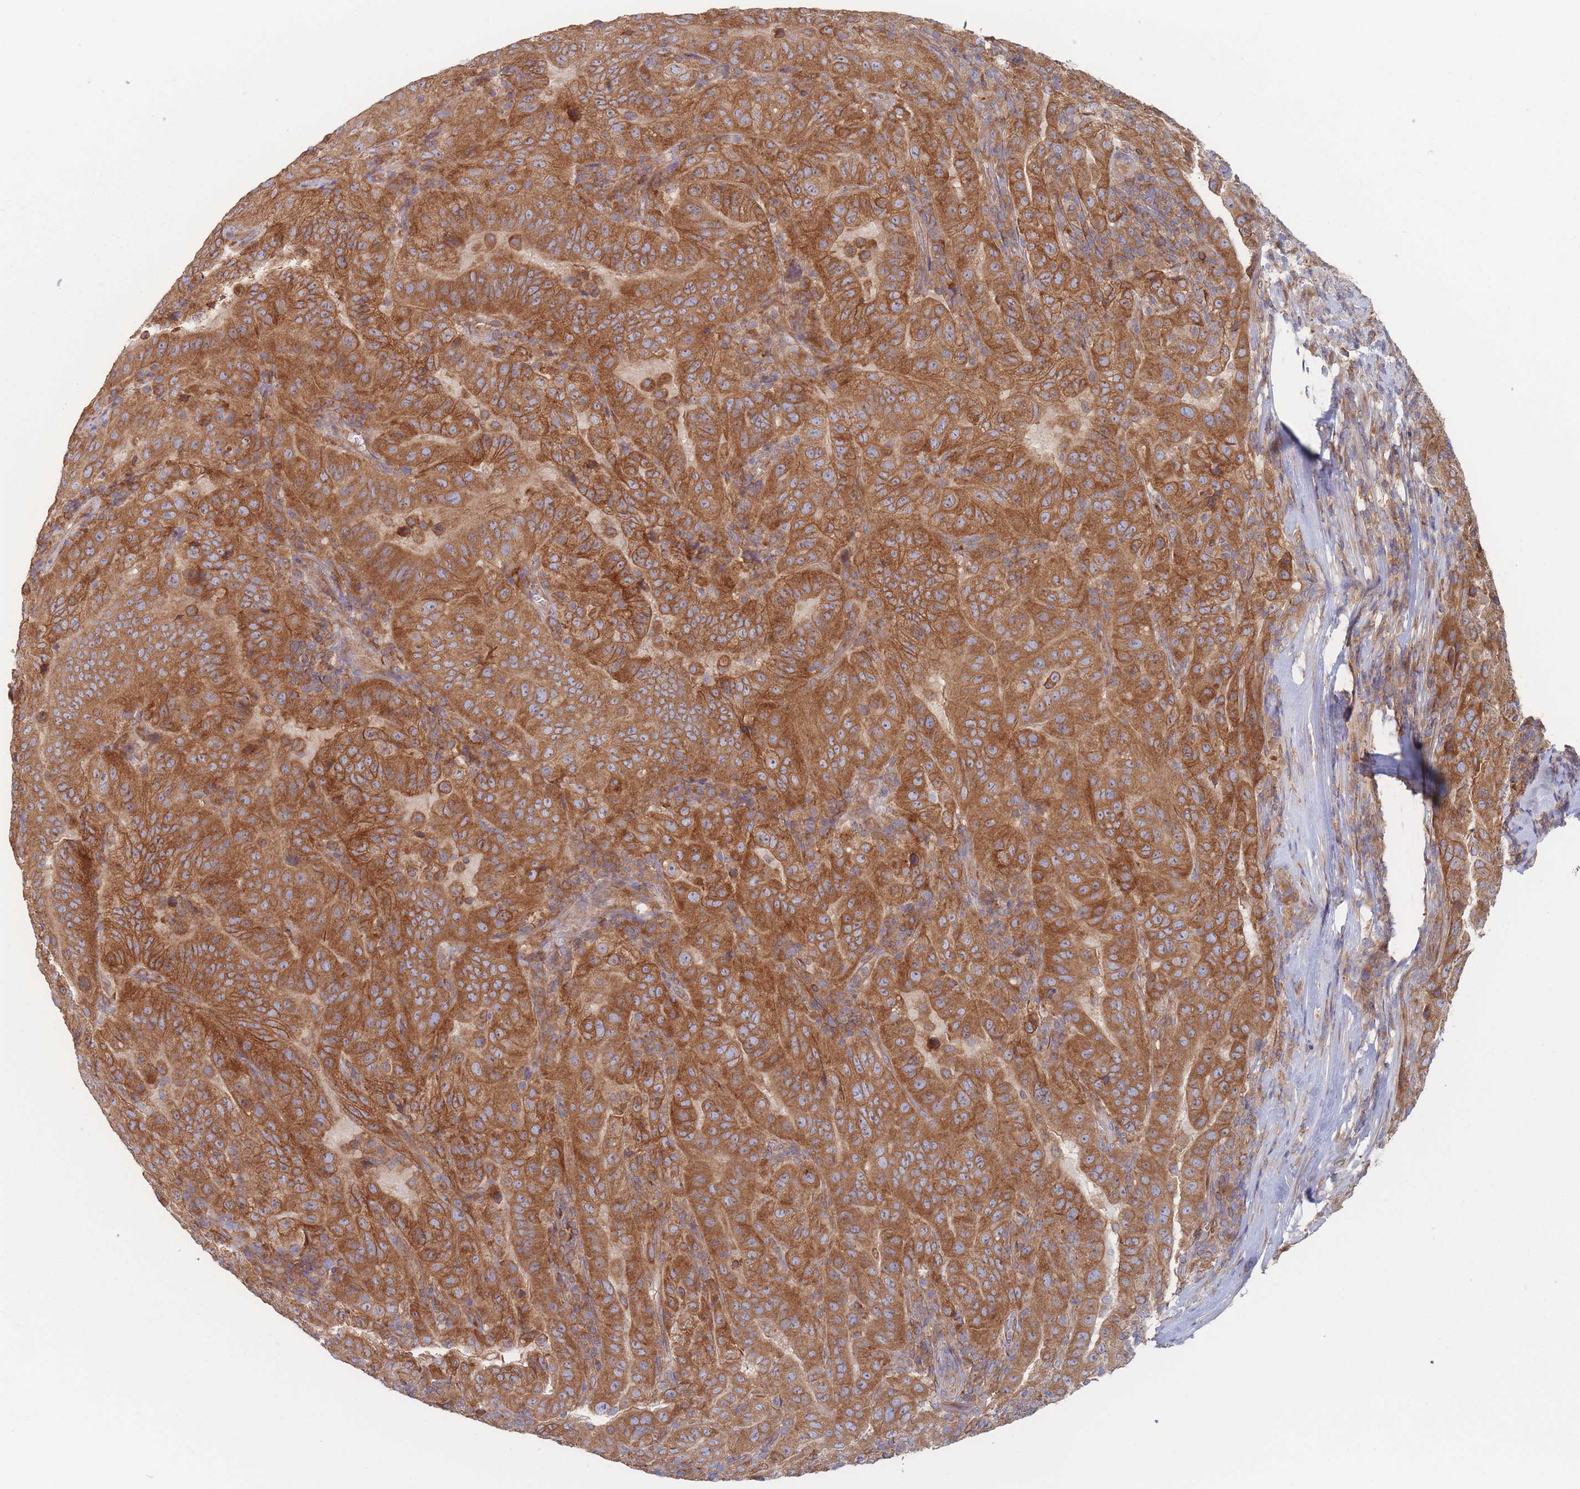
{"staining": {"intensity": "strong", "quantity": ">75%", "location": "cytoplasmic/membranous"}, "tissue": "pancreatic cancer", "cell_type": "Tumor cells", "image_type": "cancer", "snomed": [{"axis": "morphology", "description": "Adenocarcinoma, NOS"}, {"axis": "topography", "description": "Pancreas"}], "caption": "Pancreatic adenocarcinoma tissue exhibits strong cytoplasmic/membranous expression in about >75% of tumor cells, visualized by immunohistochemistry.", "gene": "KDSR", "patient": {"sex": "male", "age": 63}}